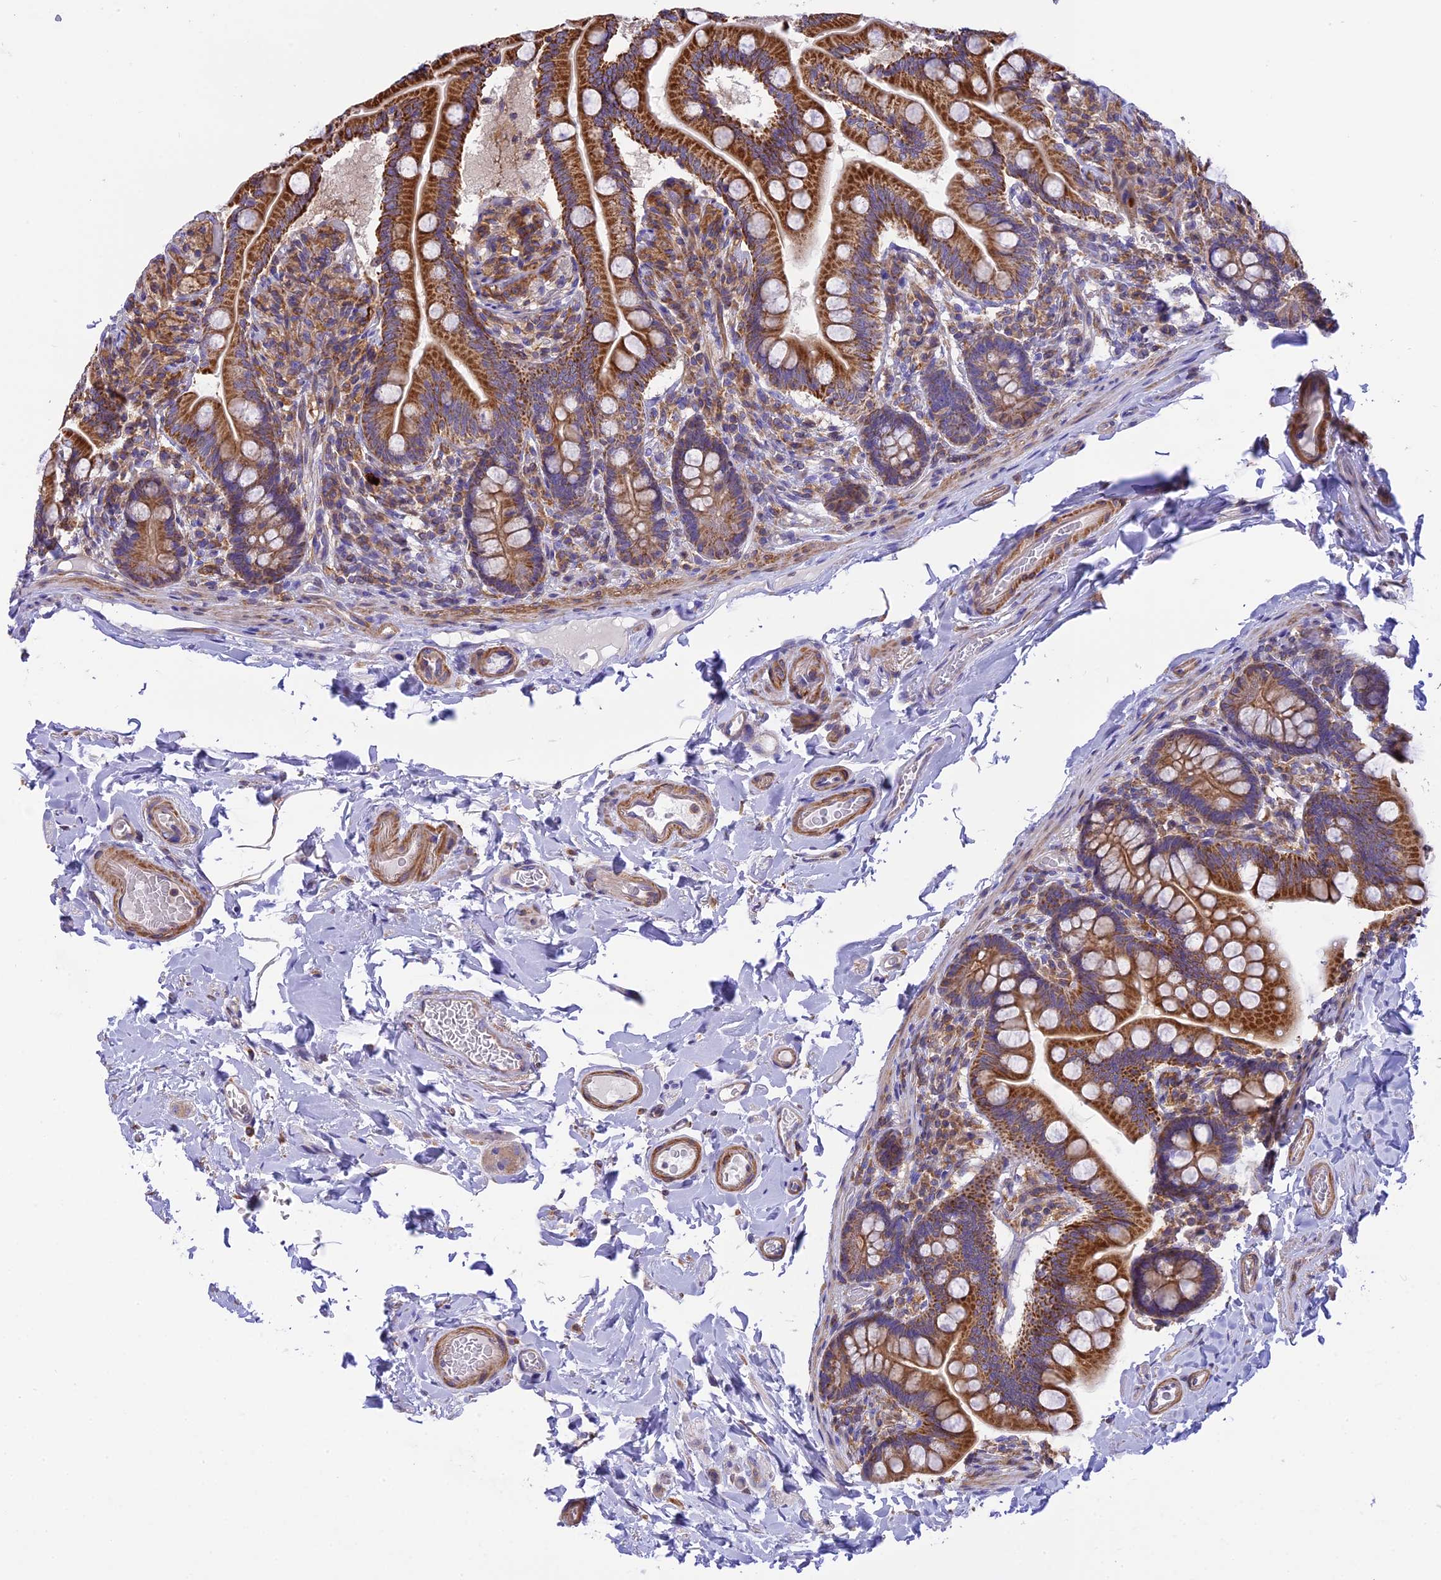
{"staining": {"intensity": "strong", "quantity": ">75%", "location": "cytoplasmic/membranous"}, "tissue": "small intestine", "cell_type": "Glandular cells", "image_type": "normal", "snomed": [{"axis": "morphology", "description": "Normal tissue, NOS"}, {"axis": "topography", "description": "Small intestine"}], "caption": "Small intestine stained with immunohistochemistry (IHC) shows strong cytoplasmic/membranous positivity in approximately >75% of glandular cells. The protein of interest is stained brown, and the nuclei are stained in blue (DAB IHC with brightfield microscopy, high magnification).", "gene": "CORO7", "patient": {"sex": "female", "age": 64}}